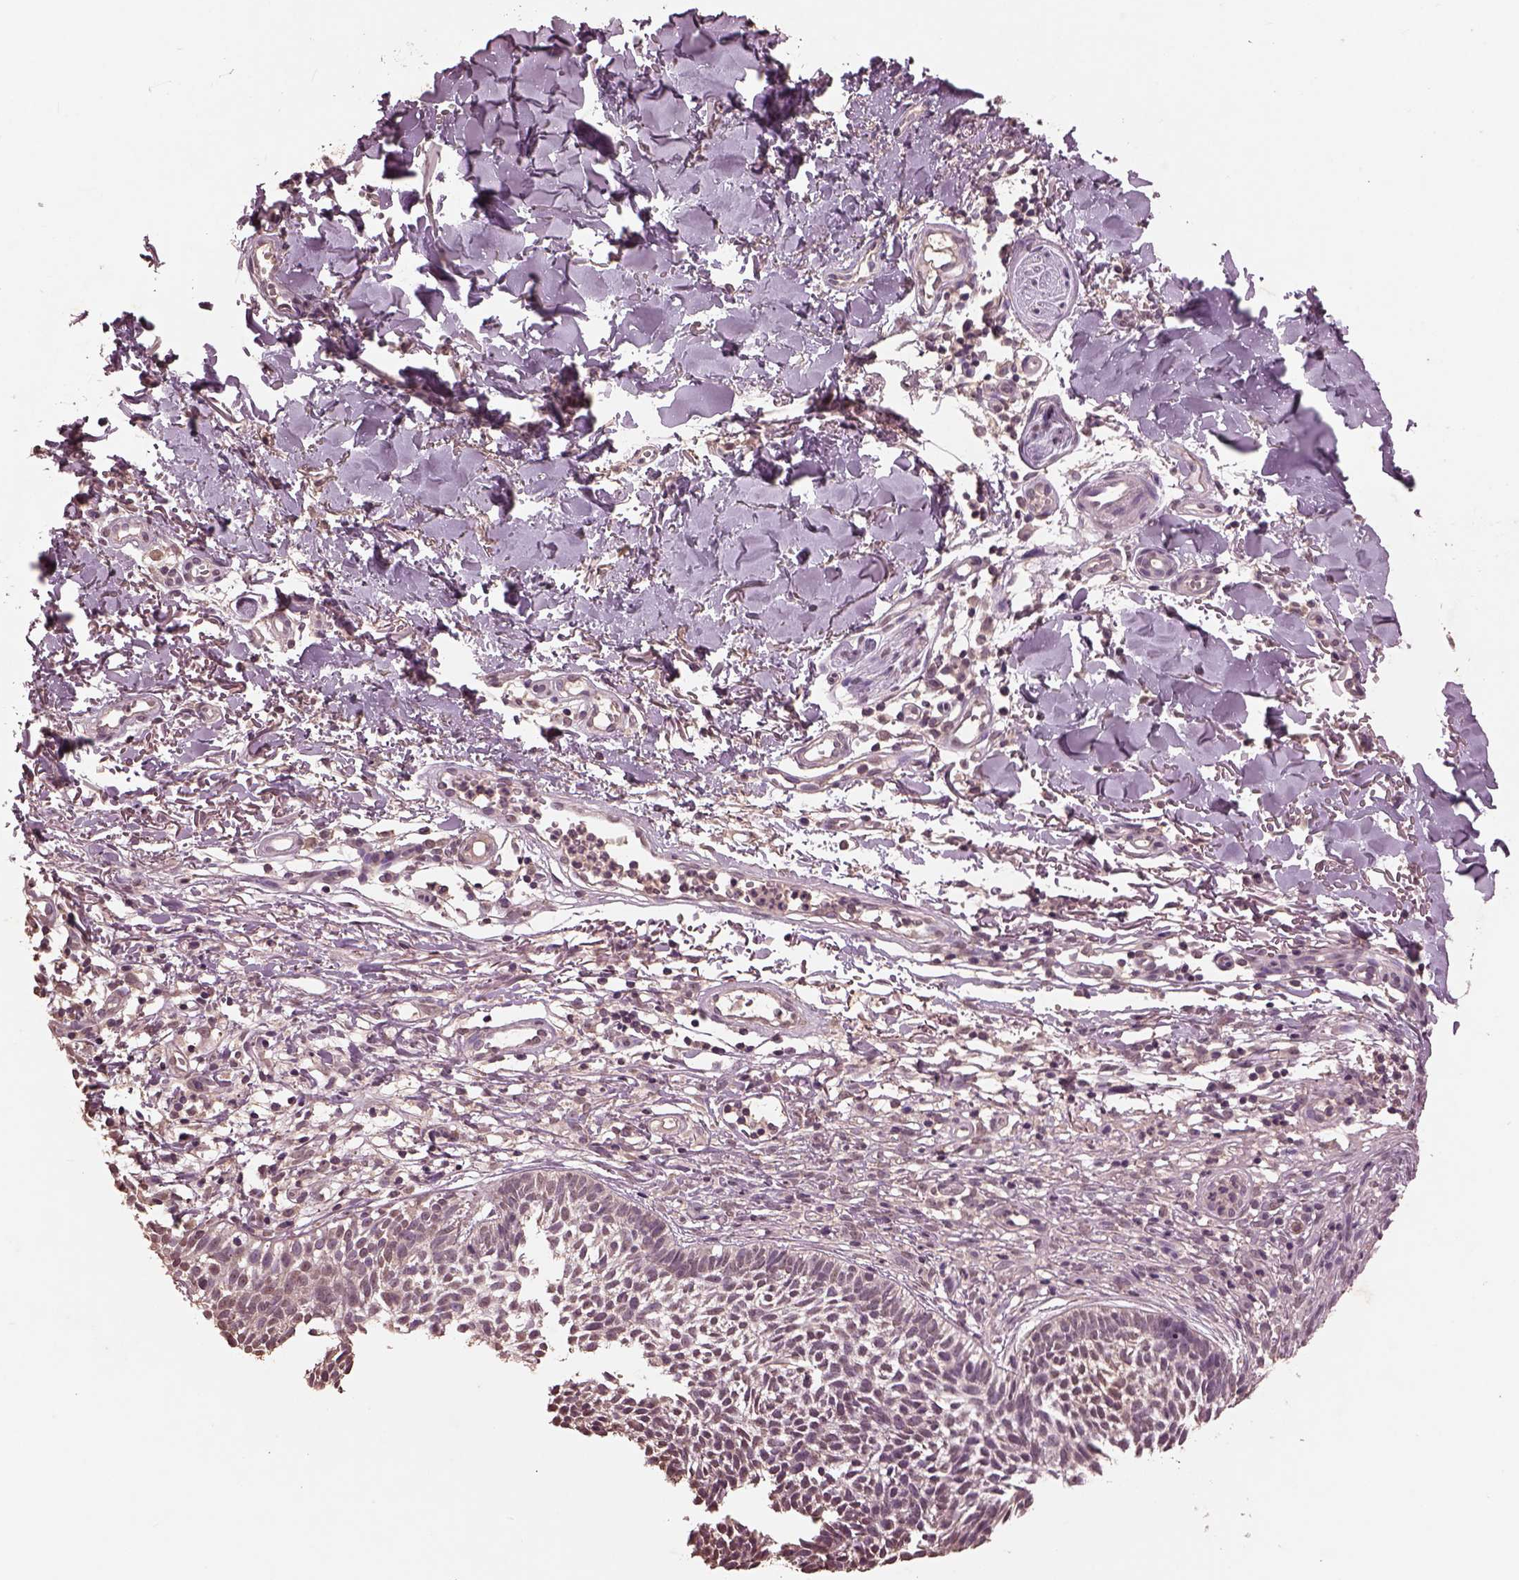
{"staining": {"intensity": "weak", "quantity": "<25%", "location": "nuclear"}, "tissue": "skin cancer", "cell_type": "Tumor cells", "image_type": "cancer", "snomed": [{"axis": "morphology", "description": "Basal cell carcinoma"}, {"axis": "topography", "description": "Skin"}], "caption": "Human basal cell carcinoma (skin) stained for a protein using IHC shows no staining in tumor cells.", "gene": "CPT1C", "patient": {"sex": "male", "age": 78}}